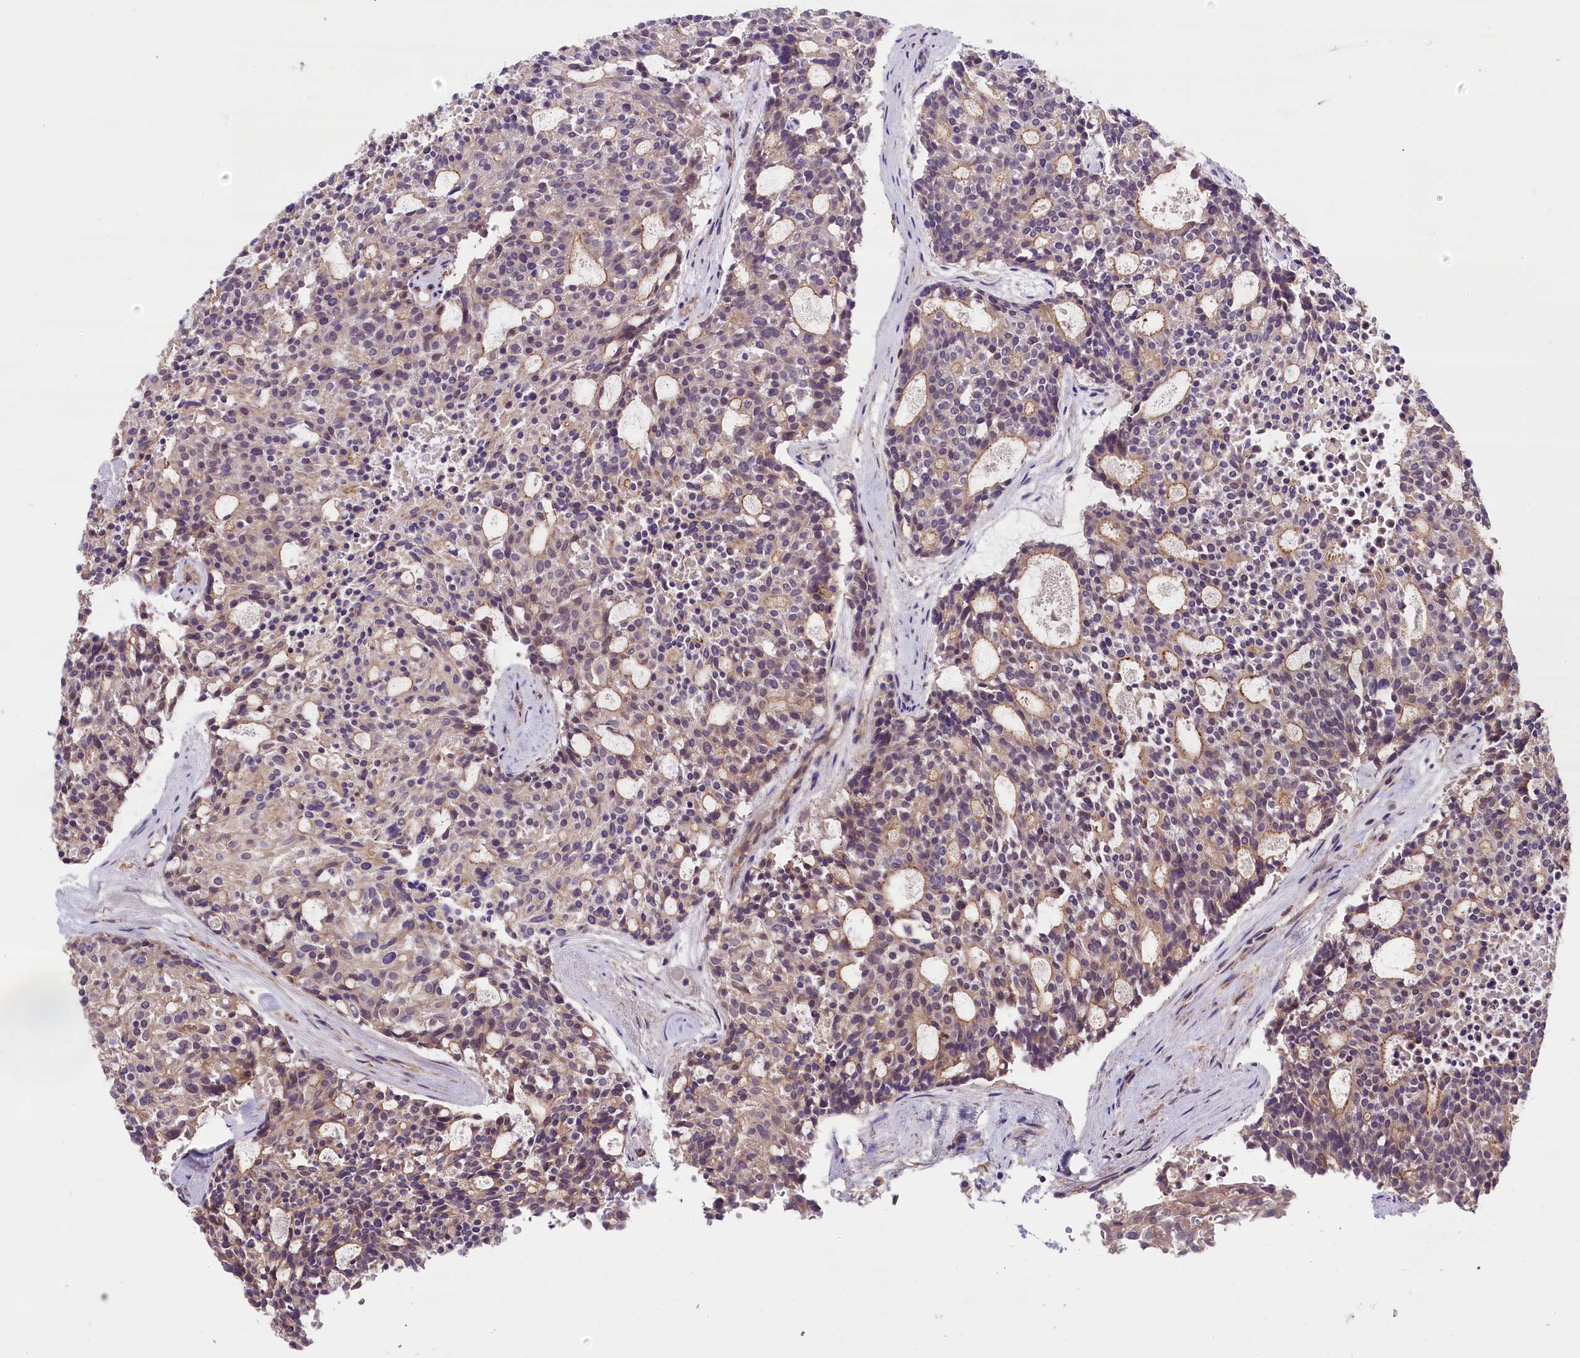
{"staining": {"intensity": "moderate", "quantity": "<25%", "location": "cytoplasmic/membranous"}, "tissue": "carcinoid", "cell_type": "Tumor cells", "image_type": "cancer", "snomed": [{"axis": "morphology", "description": "Carcinoid, malignant, NOS"}, {"axis": "topography", "description": "Pancreas"}], "caption": "This photomicrograph reveals immunohistochemistry staining of human carcinoid, with low moderate cytoplasmic/membranous expression in approximately <25% of tumor cells.", "gene": "SKIDA1", "patient": {"sex": "female", "age": 54}}